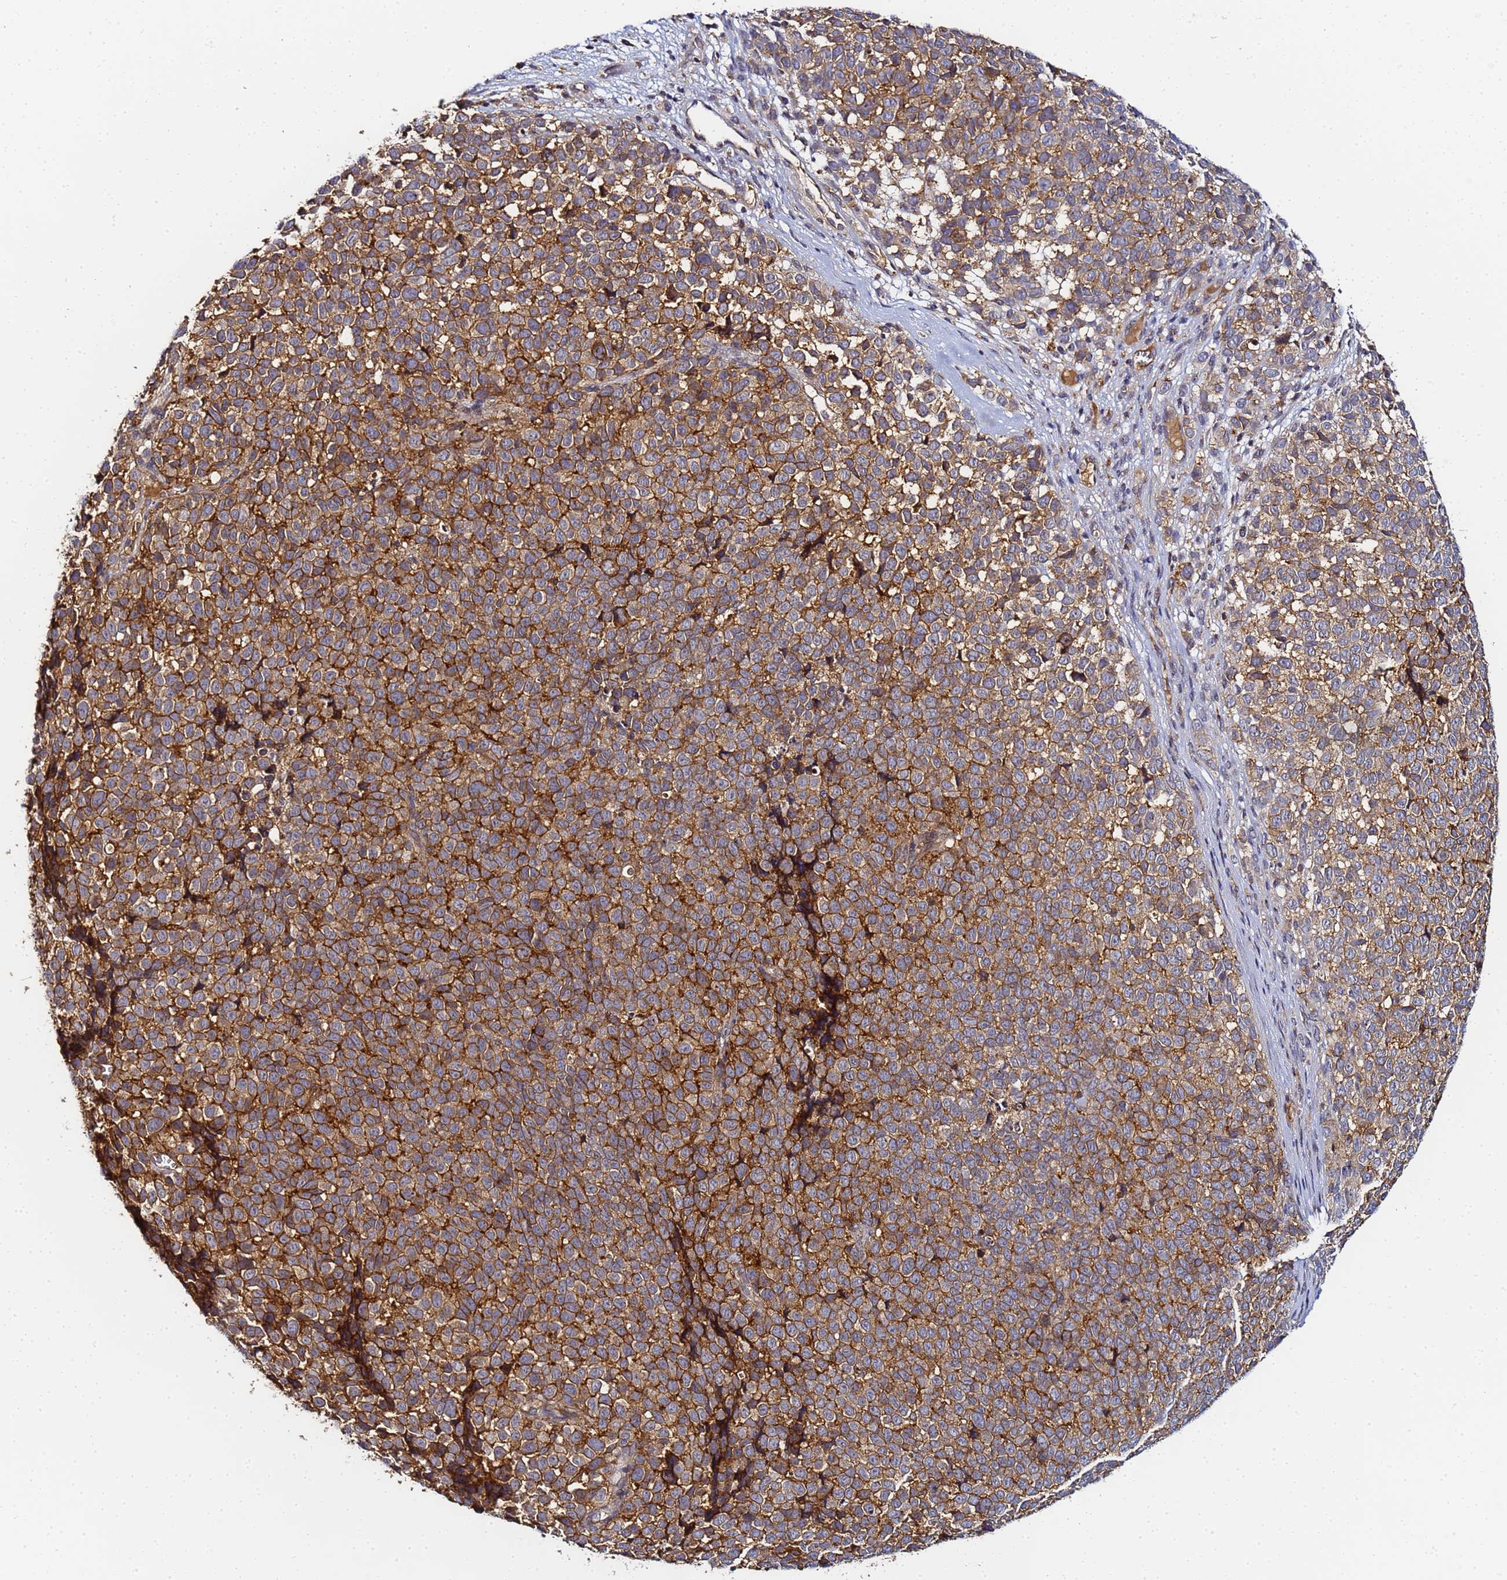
{"staining": {"intensity": "moderate", "quantity": ">75%", "location": "cytoplasmic/membranous"}, "tissue": "melanoma", "cell_type": "Tumor cells", "image_type": "cancer", "snomed": [{"axis": "morphology", "description": "Malignant melanoma, NOS"}, {"axis": "topography", "description": "Nose, NOS"}], "caption": "Protein expression by IHC displays moderate cytoplasmic/membranous positivity in approximately >75% of tumor cells in melanoma.", "gene": "LRRC69", "patient": {"sex": "female", "age": 48}}